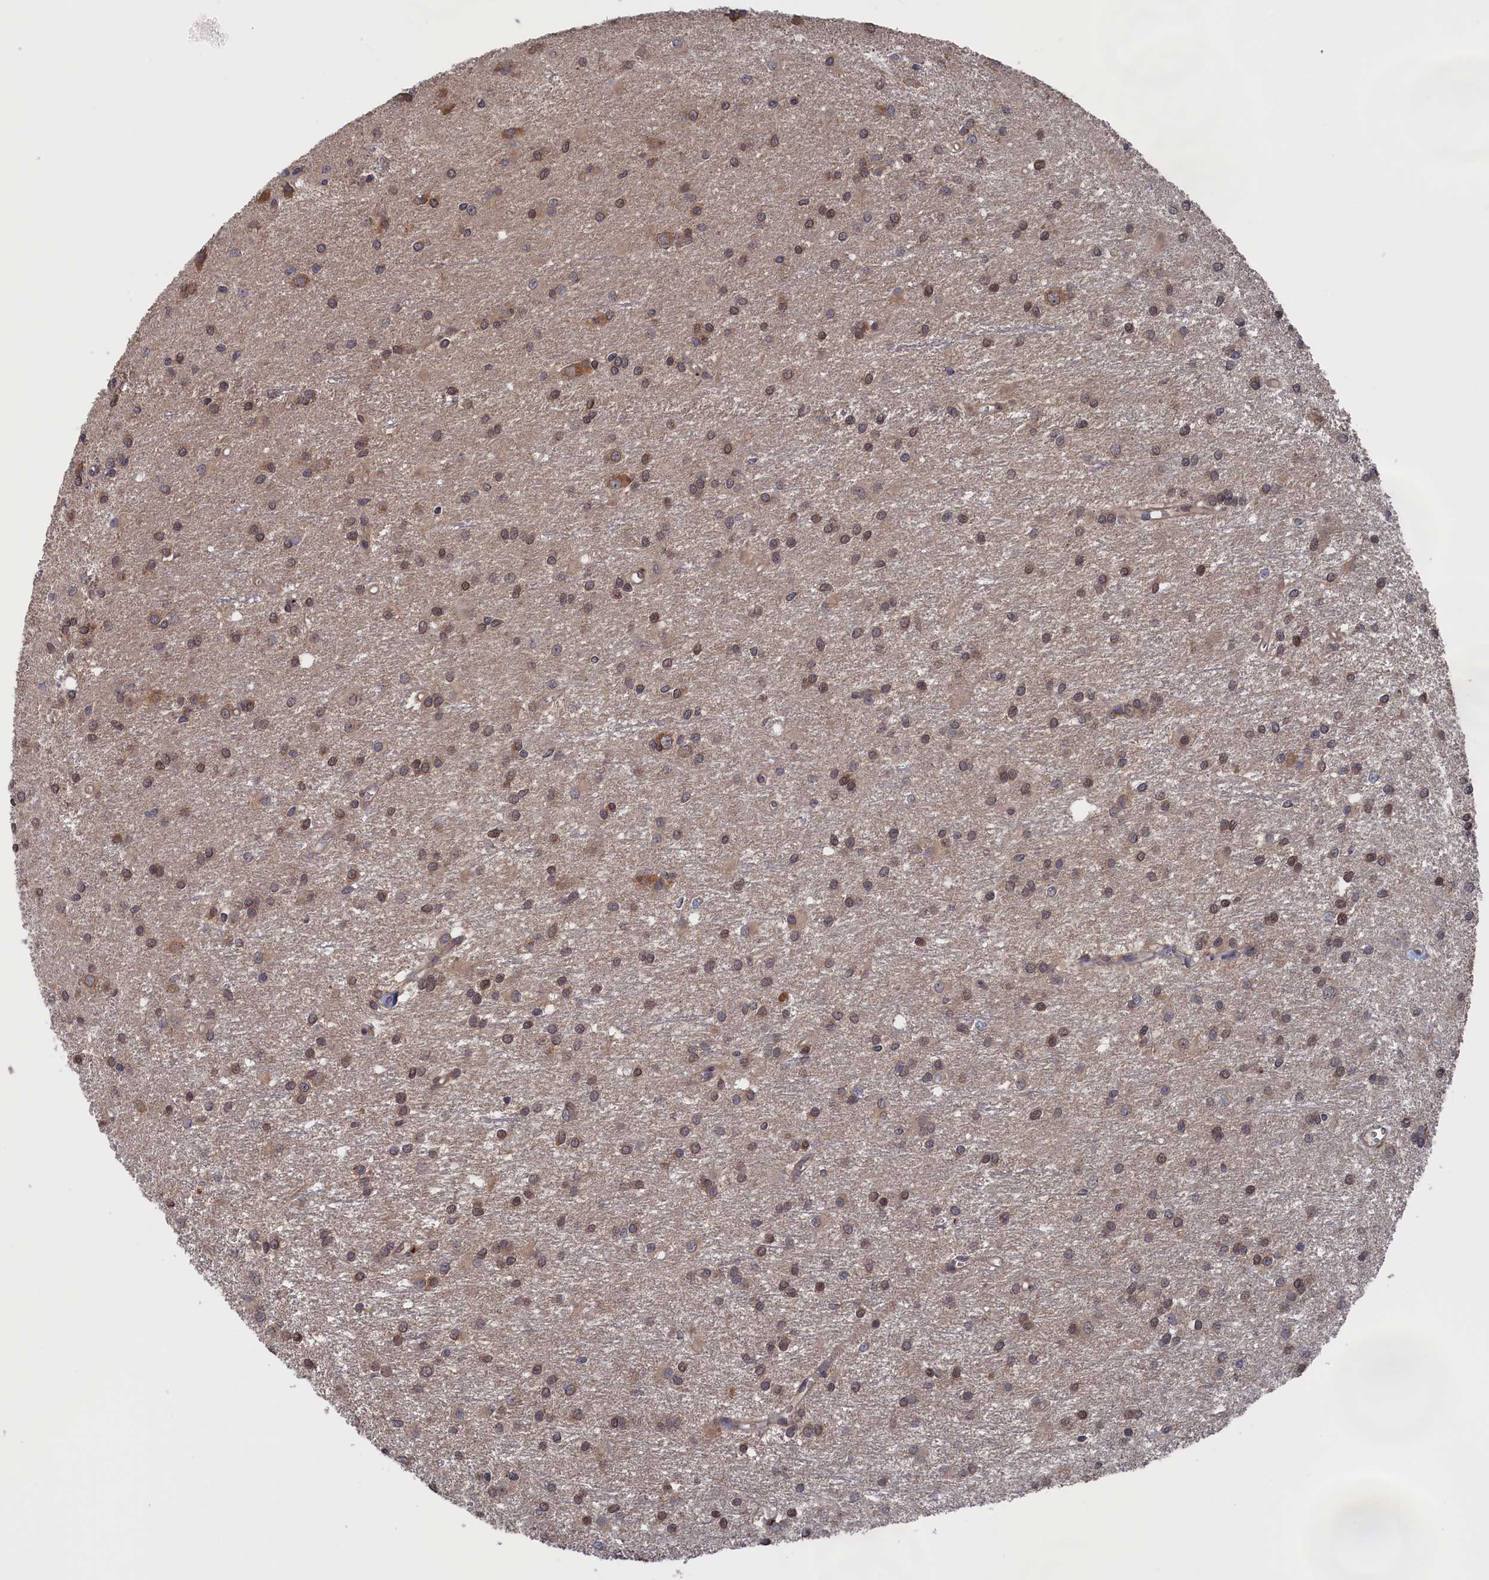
{"staining": {"intensity": "moderate", "quantity": ">75%", "location": "cytoplasmic/membranous,nuclear"}, "tissue": "glioma", "cell_type": "Tumor cells", "image_type": "cancer", "snomed": [{"axis": "morphology", "description": "Glioma, malignant, High grade"}, {"axis": "topography", "description": "Brain"}], "caption": "Moderate cytoplasmic/membranous and nuclear staining is appreciated in approximately >75% of tumor cells in high-grade glioma (malignant). (IHC, brightfield microscopy, high magnification).", "gene": "NUTF2", "patient": {"sex": "female", "age": 50}}